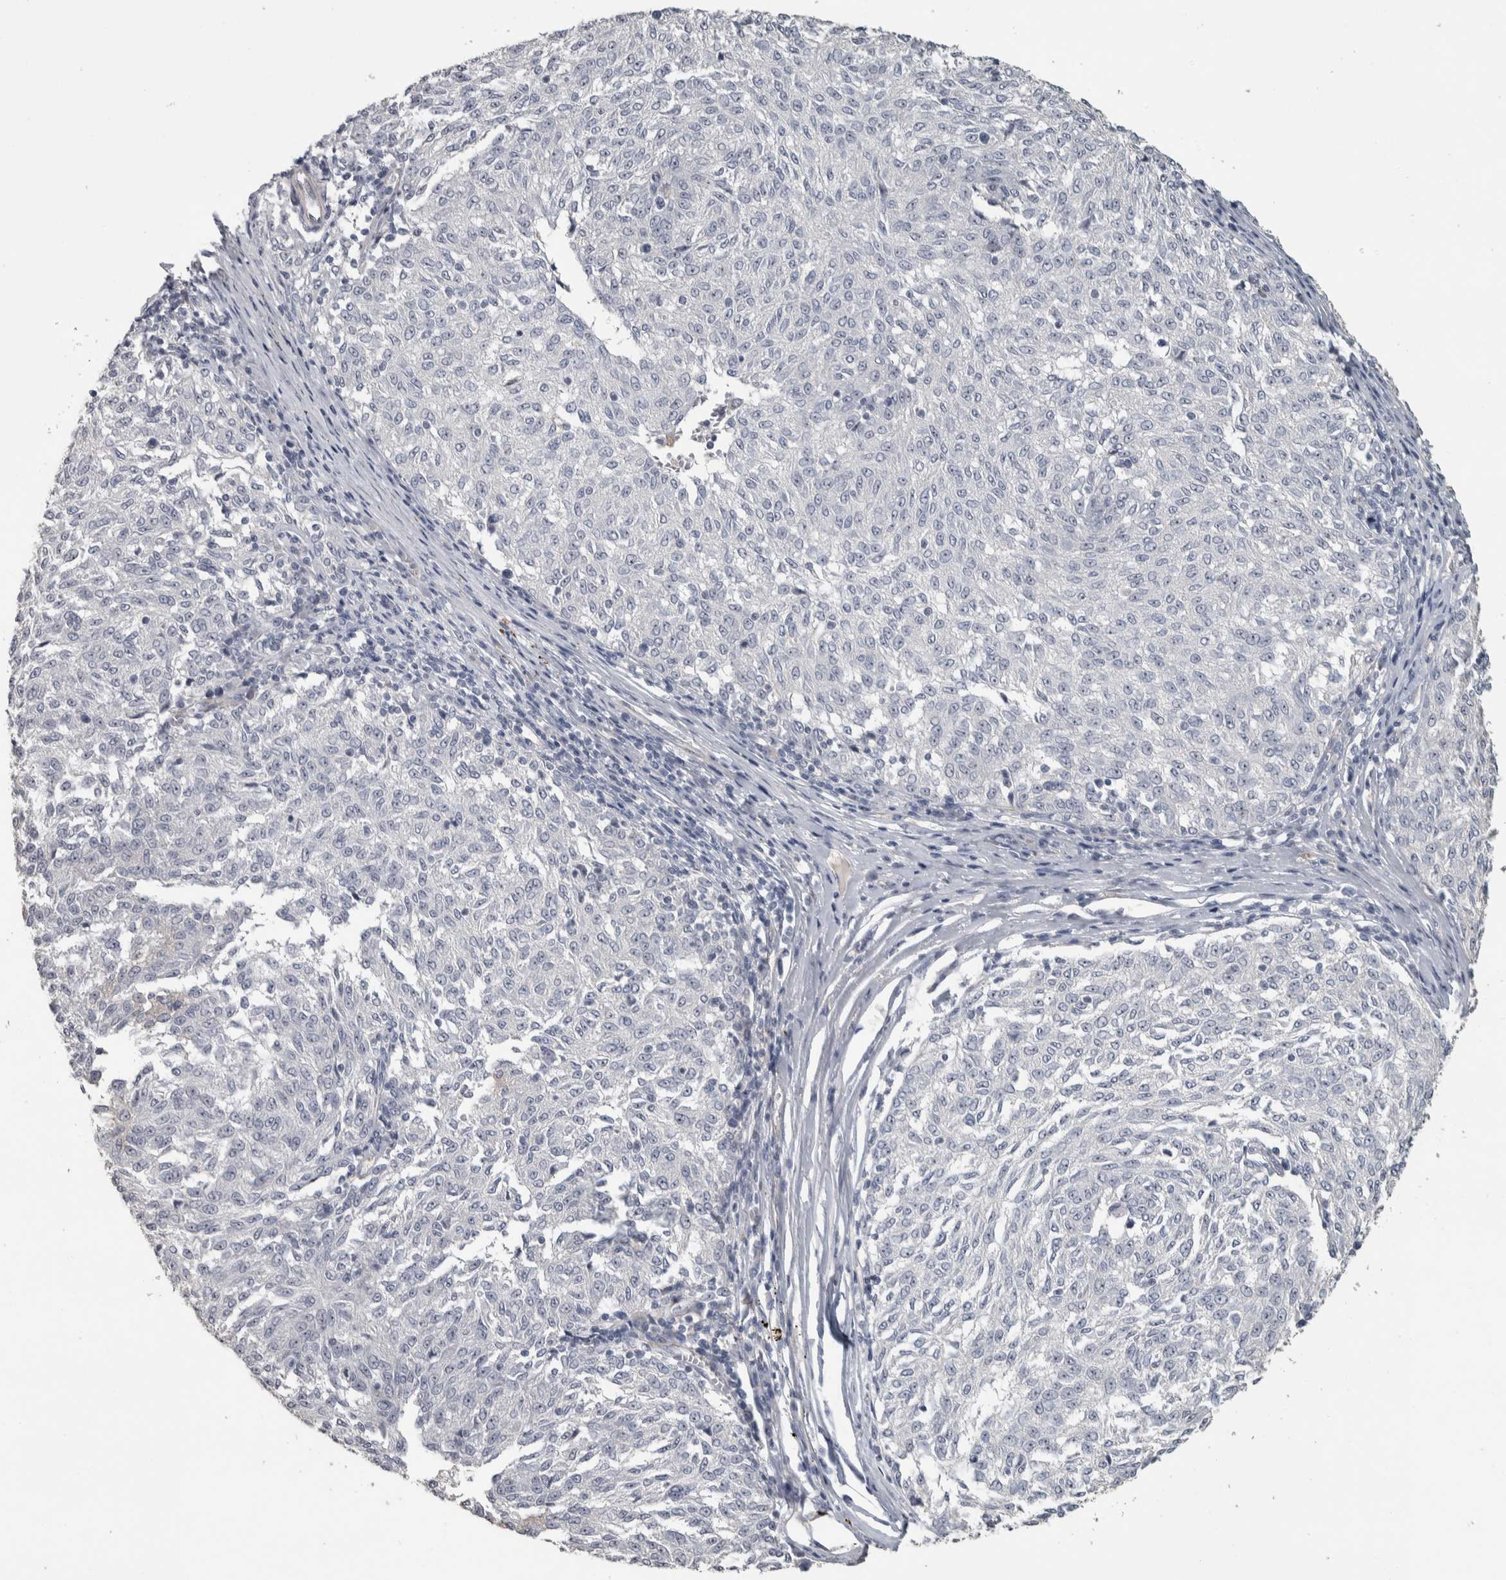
{"staining": {"intensity": "weak", "quantity": "<25%", "location": "nuclear"}, "tissue": "melanoma", "cell_type": "Tumor cells", "image_type": "cancer", "snomed": [{"axis": "morphology", "description": "Malignant melanoma, NOS"}, {"axis": "topography", "description": "Skin"}], "caption": "Immunohistochemistry (IHC) image of neoplastic tissue: malignant melanoma stained with DAB exhibits no significant protein expression in tumor cells.", "gene": "DCAF10", "patient": {"sex": "female", "age": 72}}